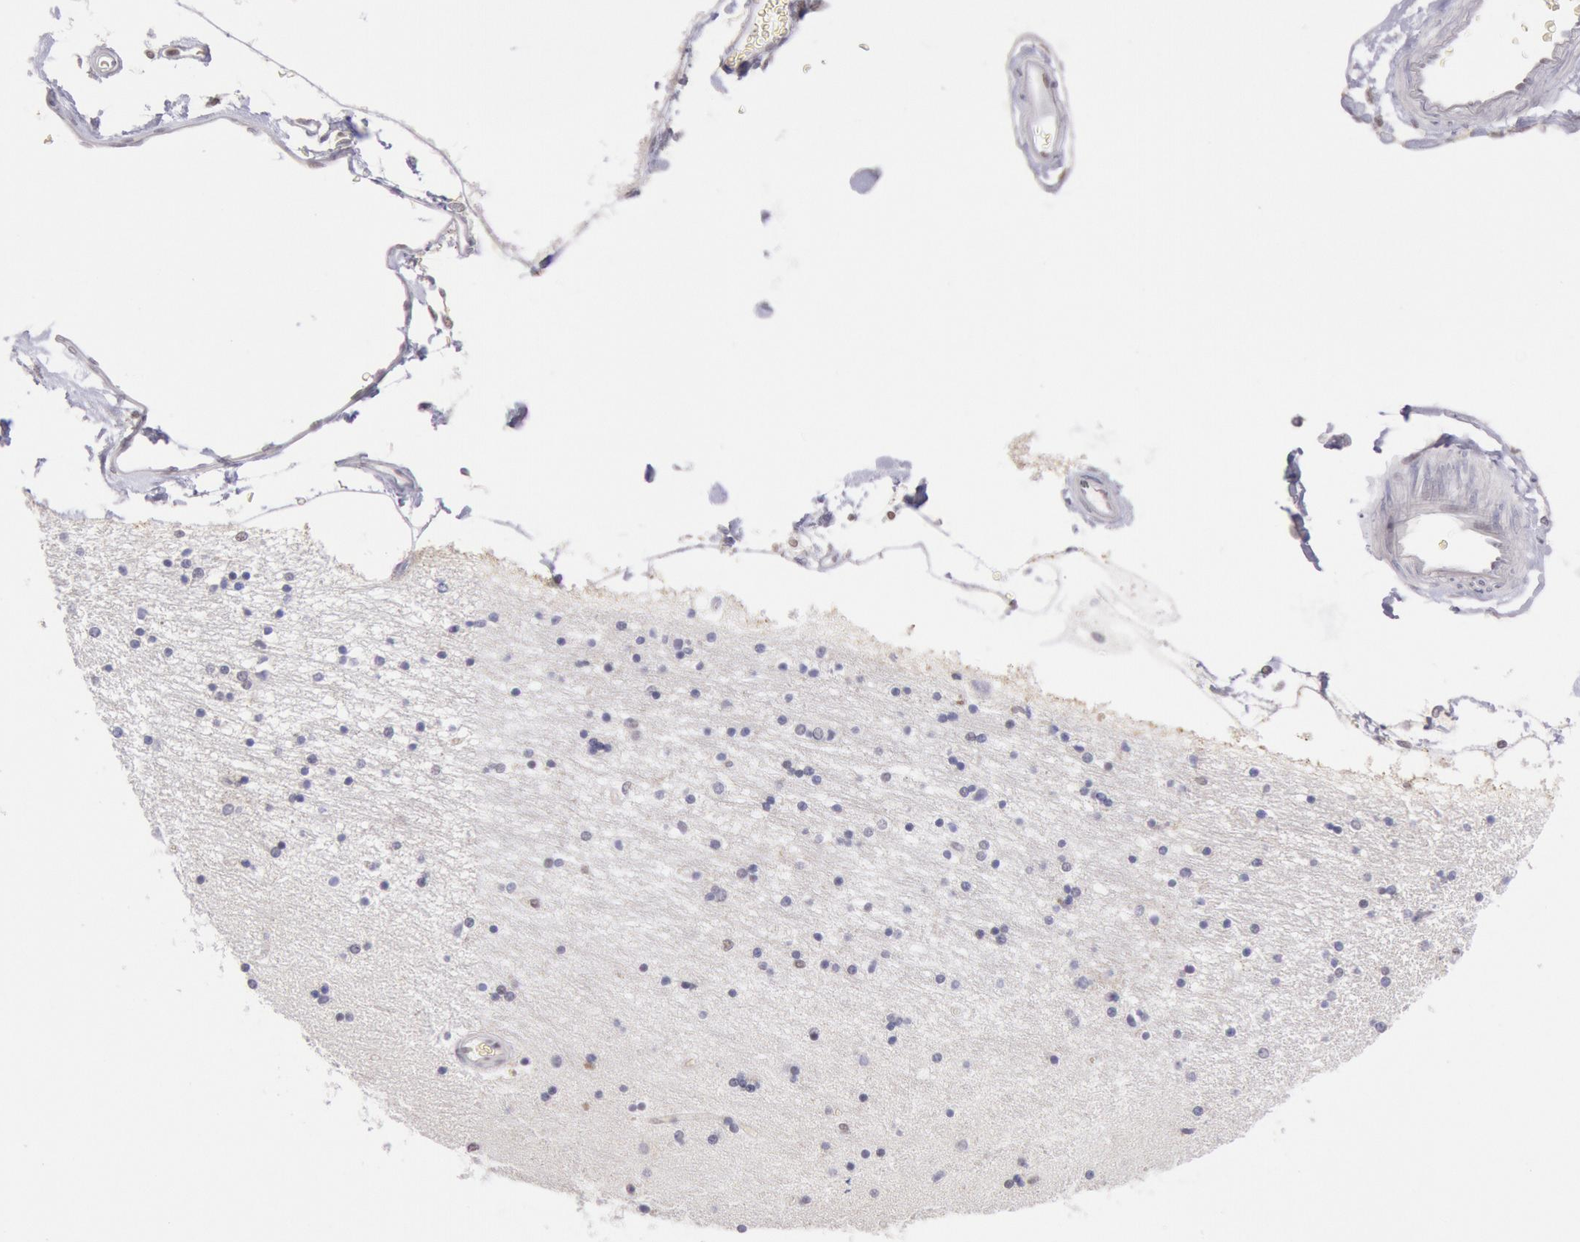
{"staining": {"intensity": "negative", "quantity": "none", "location": "none"}, "tissue": "hippocampus", "cell_type": "Glial cells", "image_type": "normal", "snomed": [{"axis": "morphology", "description": "Normal tissue, NOS"}, {"axis": "topography", "description": "Hippocampus"}], "caption": "This is an IHC image of unremarkable human hippocampus. There is no expression in glial cells.", "gene": "TASL", "patient": {"sex": "female", "age": 54}}